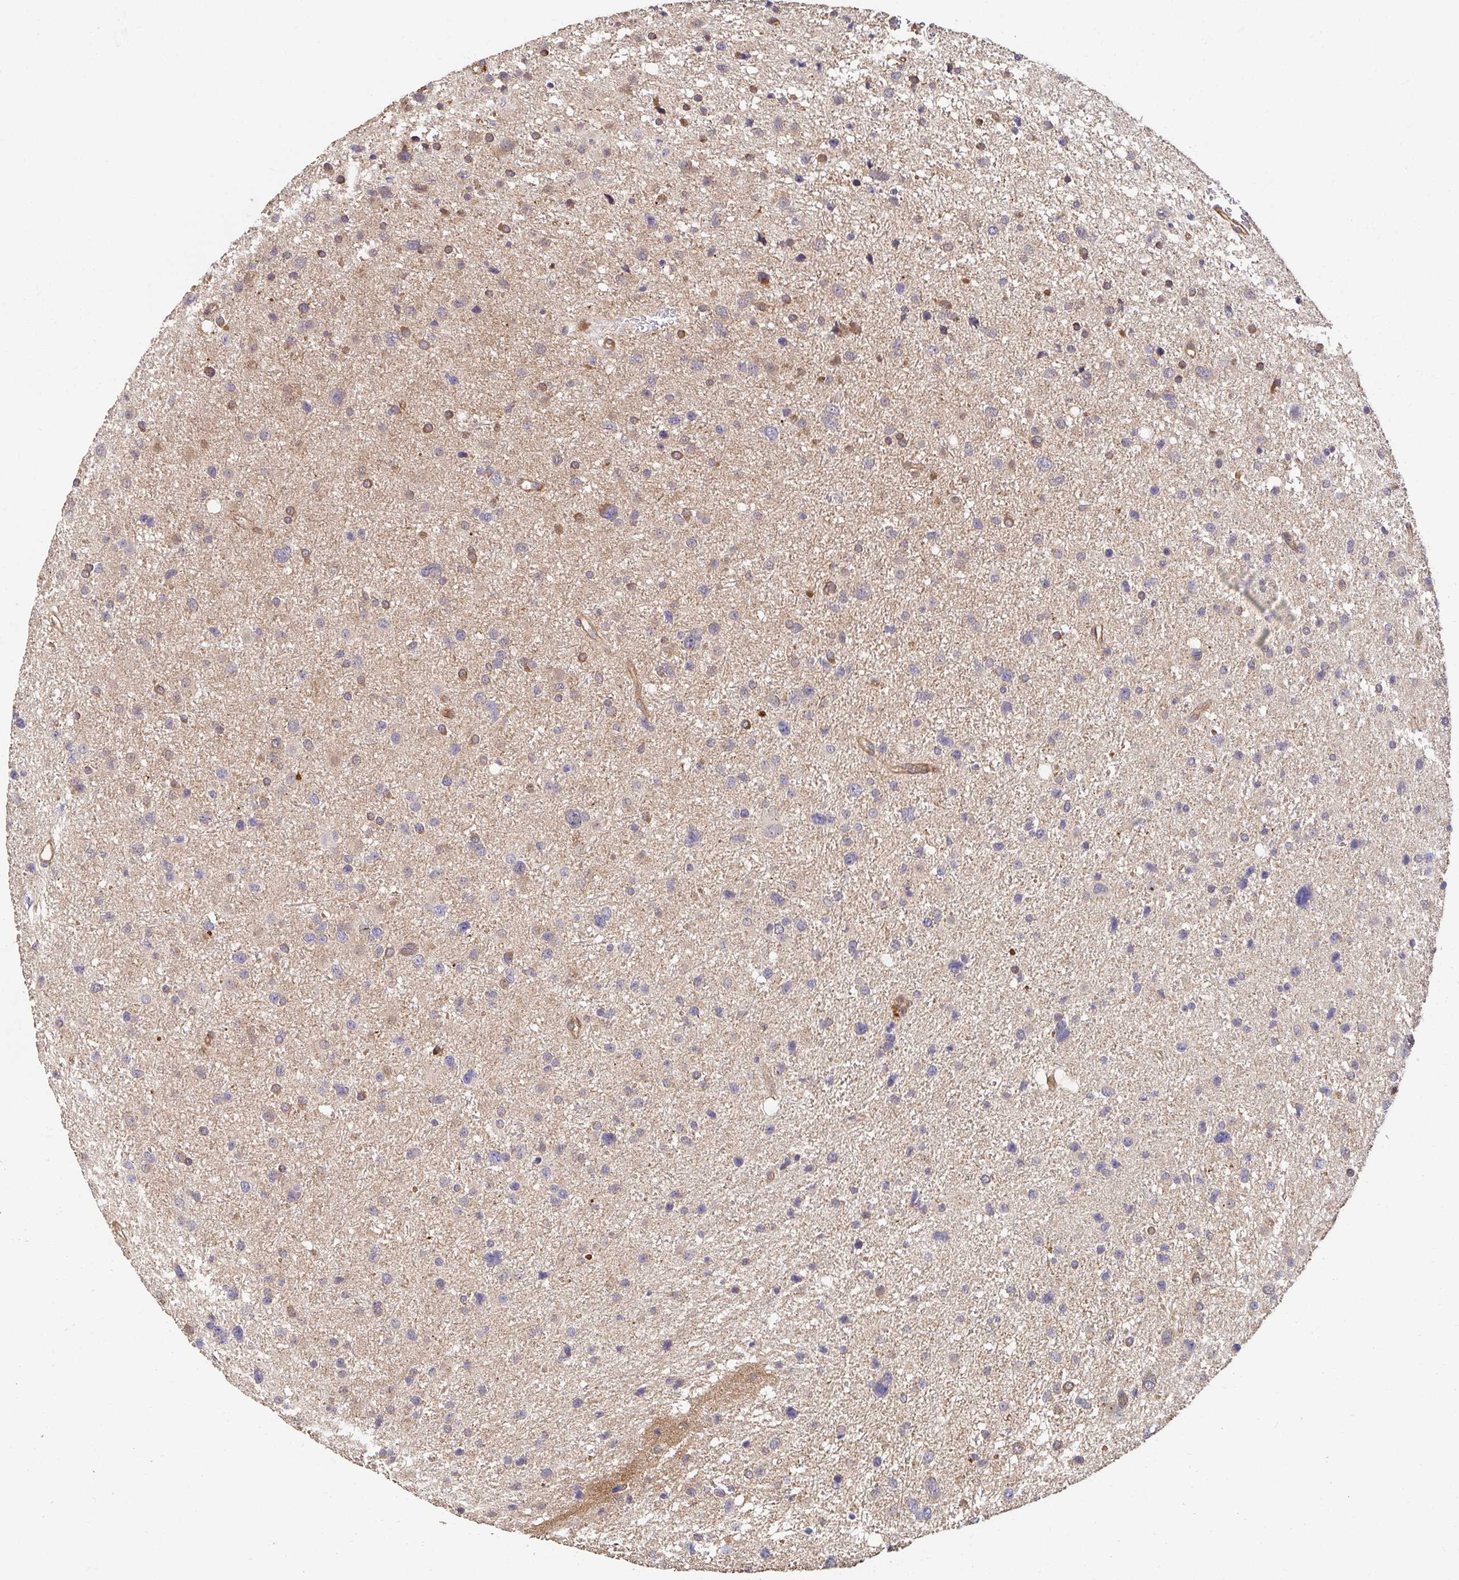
{"staining": {"intensity": "moderate", "quantity": "<25%", "location": "cytoplasmic/membranous"}, "tissue": "glioma", "cell_type": "Tumor cells", "image_type": "cancer", "snomed": [{"axis": "morphology", "description": "Glioma, malignant, Low grade"}, {"axis": "topography", "description": "Brain"}], "caption": "Low-grade glioma (malignant) tissue displays moderate cytoplasmic/membranous positivity in approximately <25% of tumor cells", "gene": "APBB1", "patient": {"sex": "female", "age": 55}}